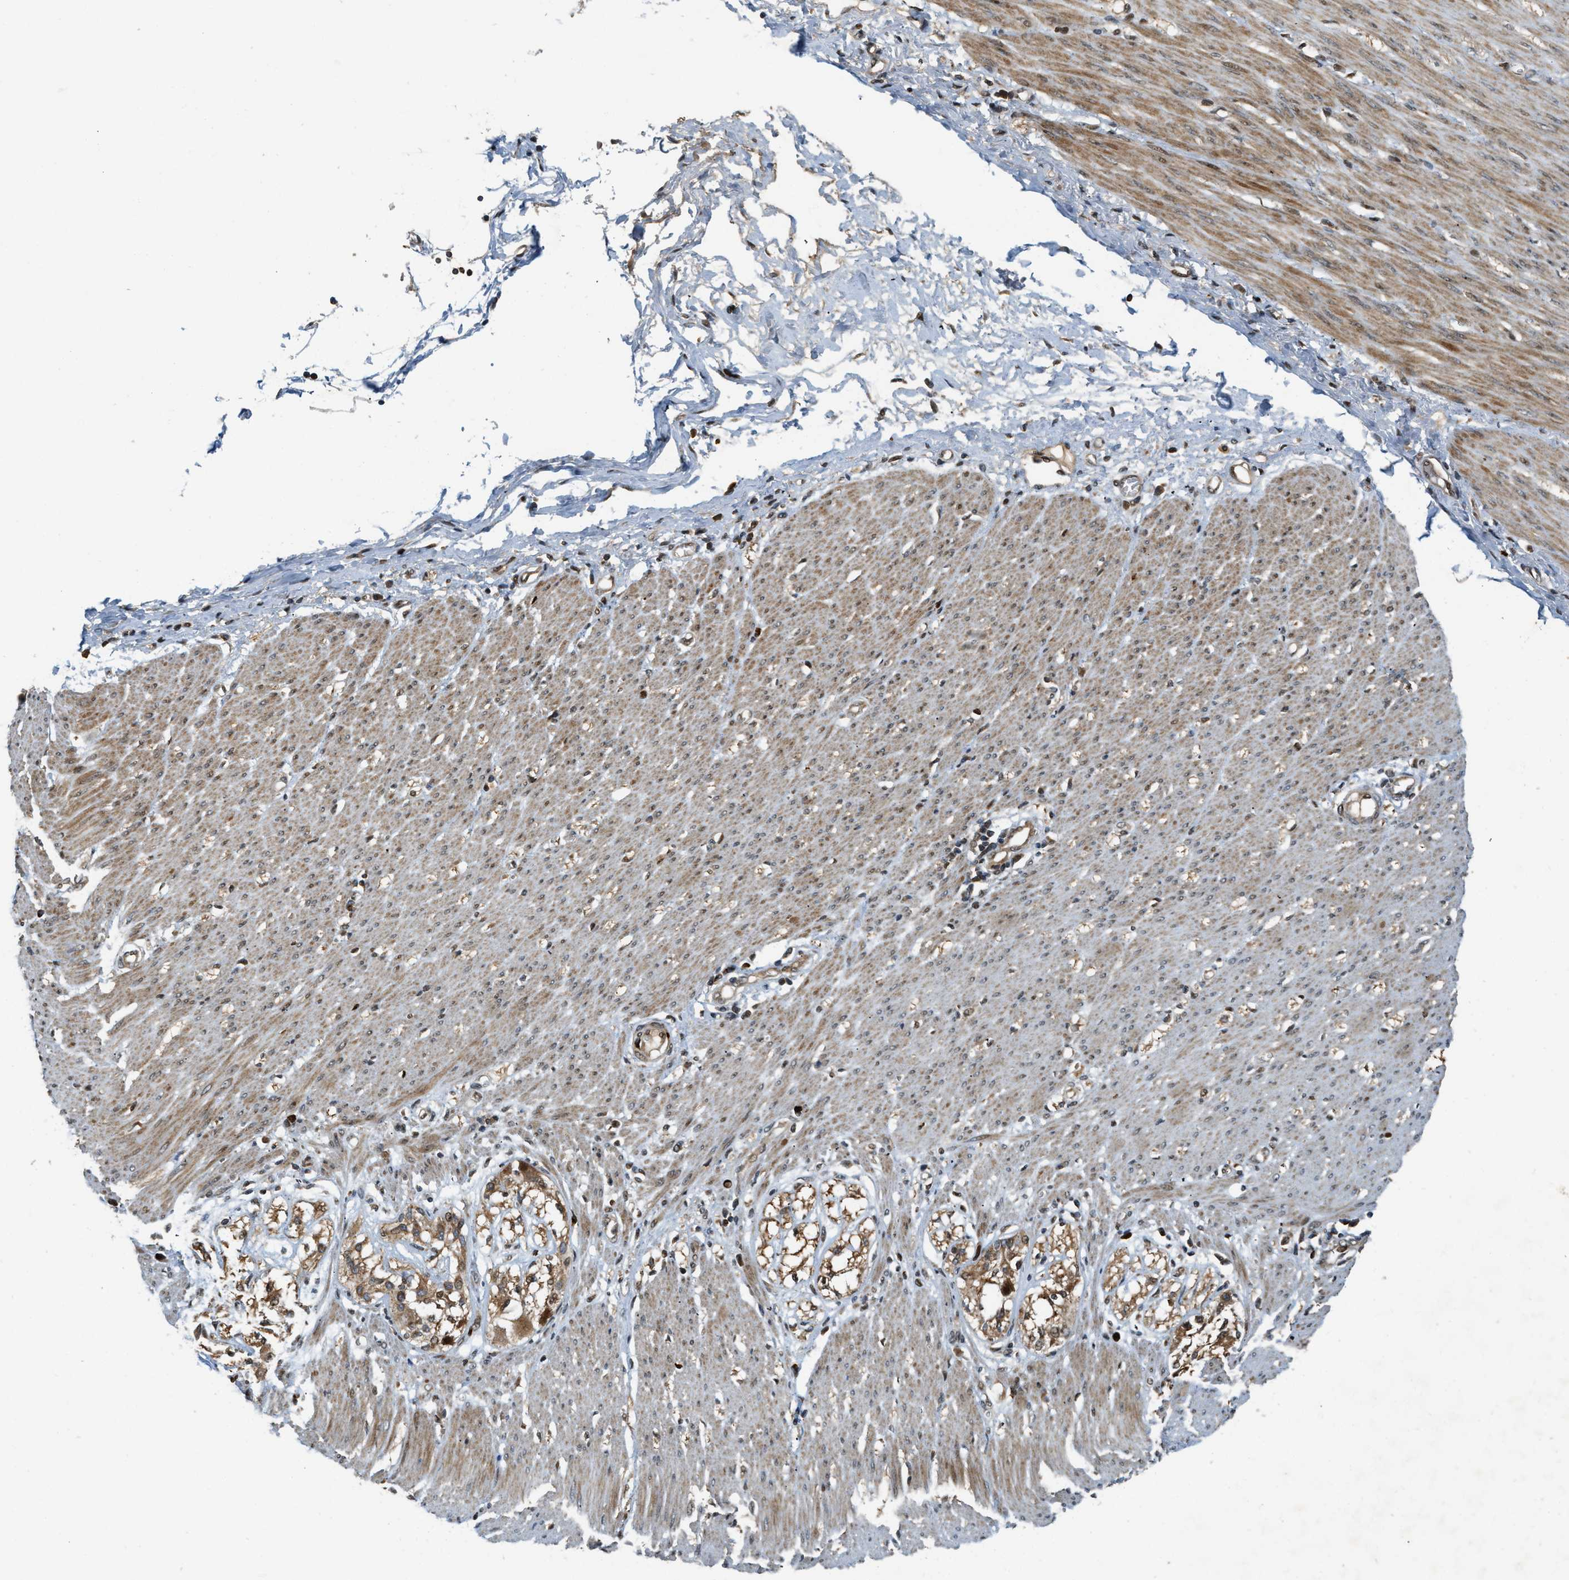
{"staining": {"intensity": "moderate", "quantity": ">75%", "location": "cytoplasmic/membranous,nuclear"}, "tissue": "soft tissue", "cell_type": "Fibroblasts", "image_type": "normal", "snomed": [{"axis": "morphology", "description": "Normal tissue, NOS"}, {"axis": "morphology", "description": "Adenocarcinoma, NOS"}, {"axis": "topography", "description": "Colon"}, {"axis": "topography", "description": "Peripheral nerve tissue"}], "caption": "A medium amount of moderate cytoplasmic/membranous,nuclear expression is identified in approximately >75% of fibroblasts in benign soft tissue. Ihc stains the protein in brown and the nuclei are stained blue.", "gene": "TRAPPC14", "patient": {"sex": "male", "age": 14}}